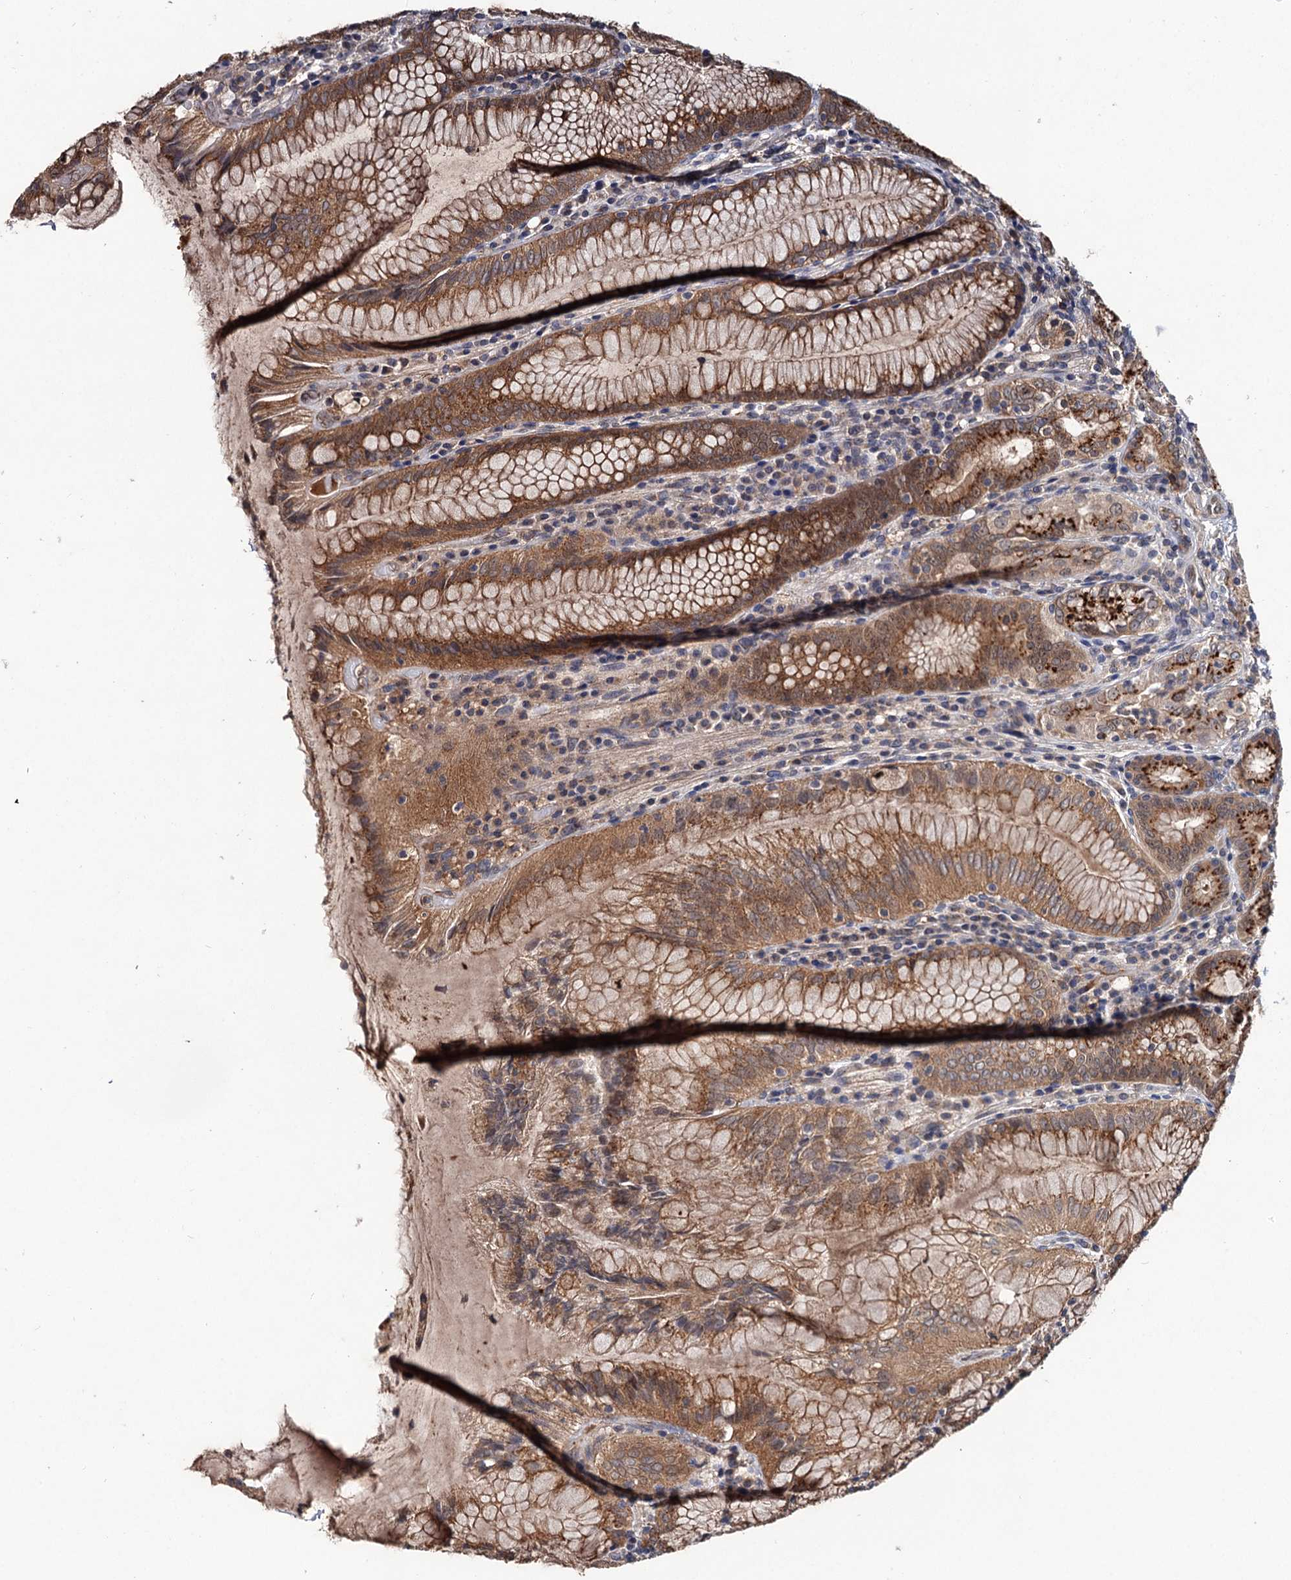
{"staining": {"intensity": "moderate", "quantity": ">75%", "location": "cytoplasmic/membranous,nuclear"}, "tissue": "stomach", "cell_type": "Glandular cells", "image_type": "normal", "snomed": [{"axis": "morphology", "description": "Normal tissue, NOS"}, {"axis": "topography", "description": "Stomach, upper"}, {"axis": "topography", "description": "Stomach, lower"}], "caption": "Immunohistochemistry image of normal human stomach stained for a protein (brown), which exhibits medium levels of moderate cytoplasmic/membranous,nuclear positivity in approximately >75% of glandular cells.", "gene": "NUDCD2", "patient": {"sex": "female", "age": 76}}